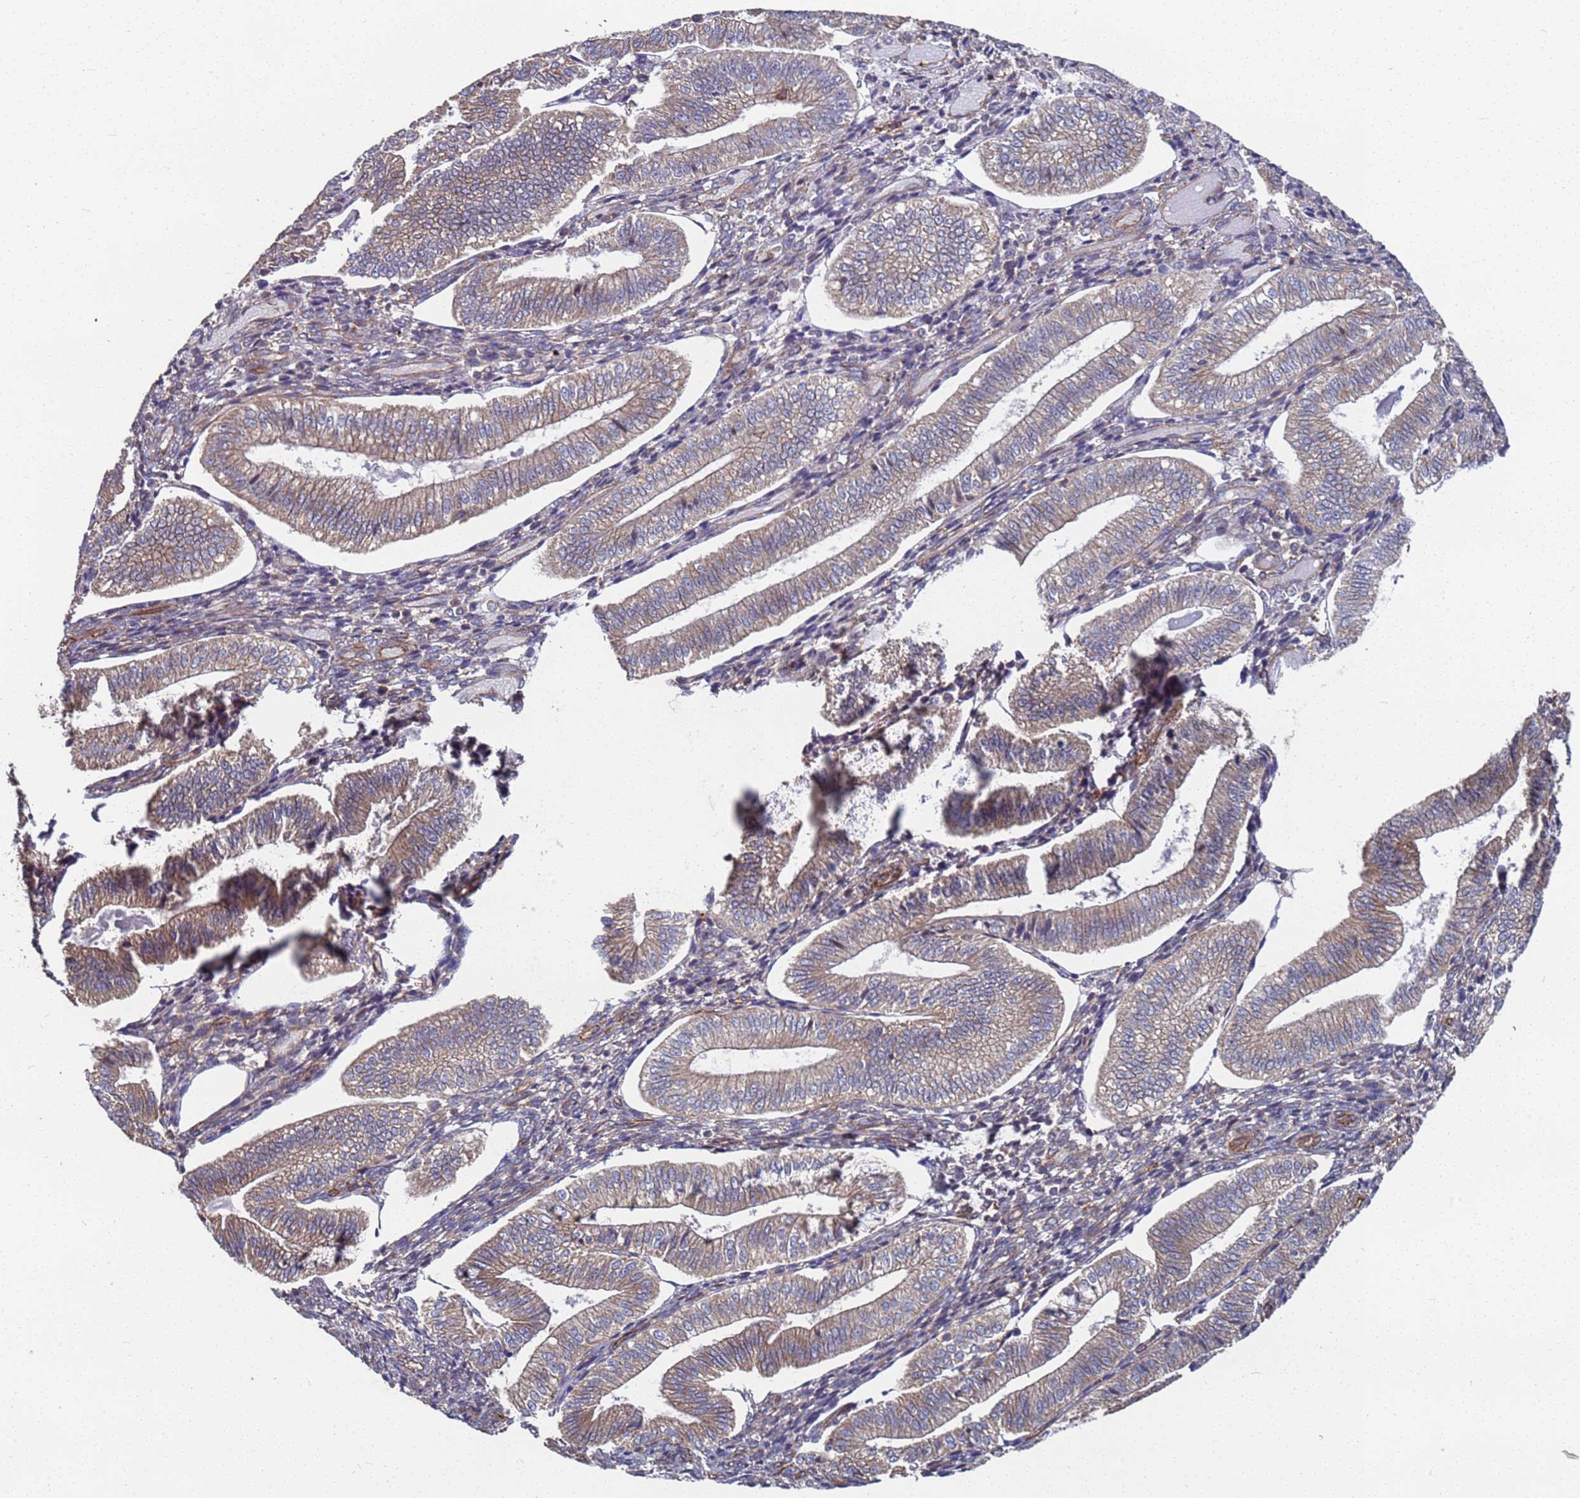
{"staining": {"intensity": "moderate", "quantity": "<25%", "location": "cytoplasmic/membranous"}, "tissue": "endometrium", "cell_type": "Cells in endometrial stroma", "image_type": "normal", "snomed": [{"axis": "morphology", "description": "Normal tissue, NOS"}, {"axis": "topography", "description": "Endometrium"}], "caption": "This is a micrograph of IHC staining of normal endometrium, which shows moderate expression in the cytoplasmic/membranous of cells in endometrial stroma.", "gene": "NDUFAF6", "patient": {"sex": "female", "age": 34}}